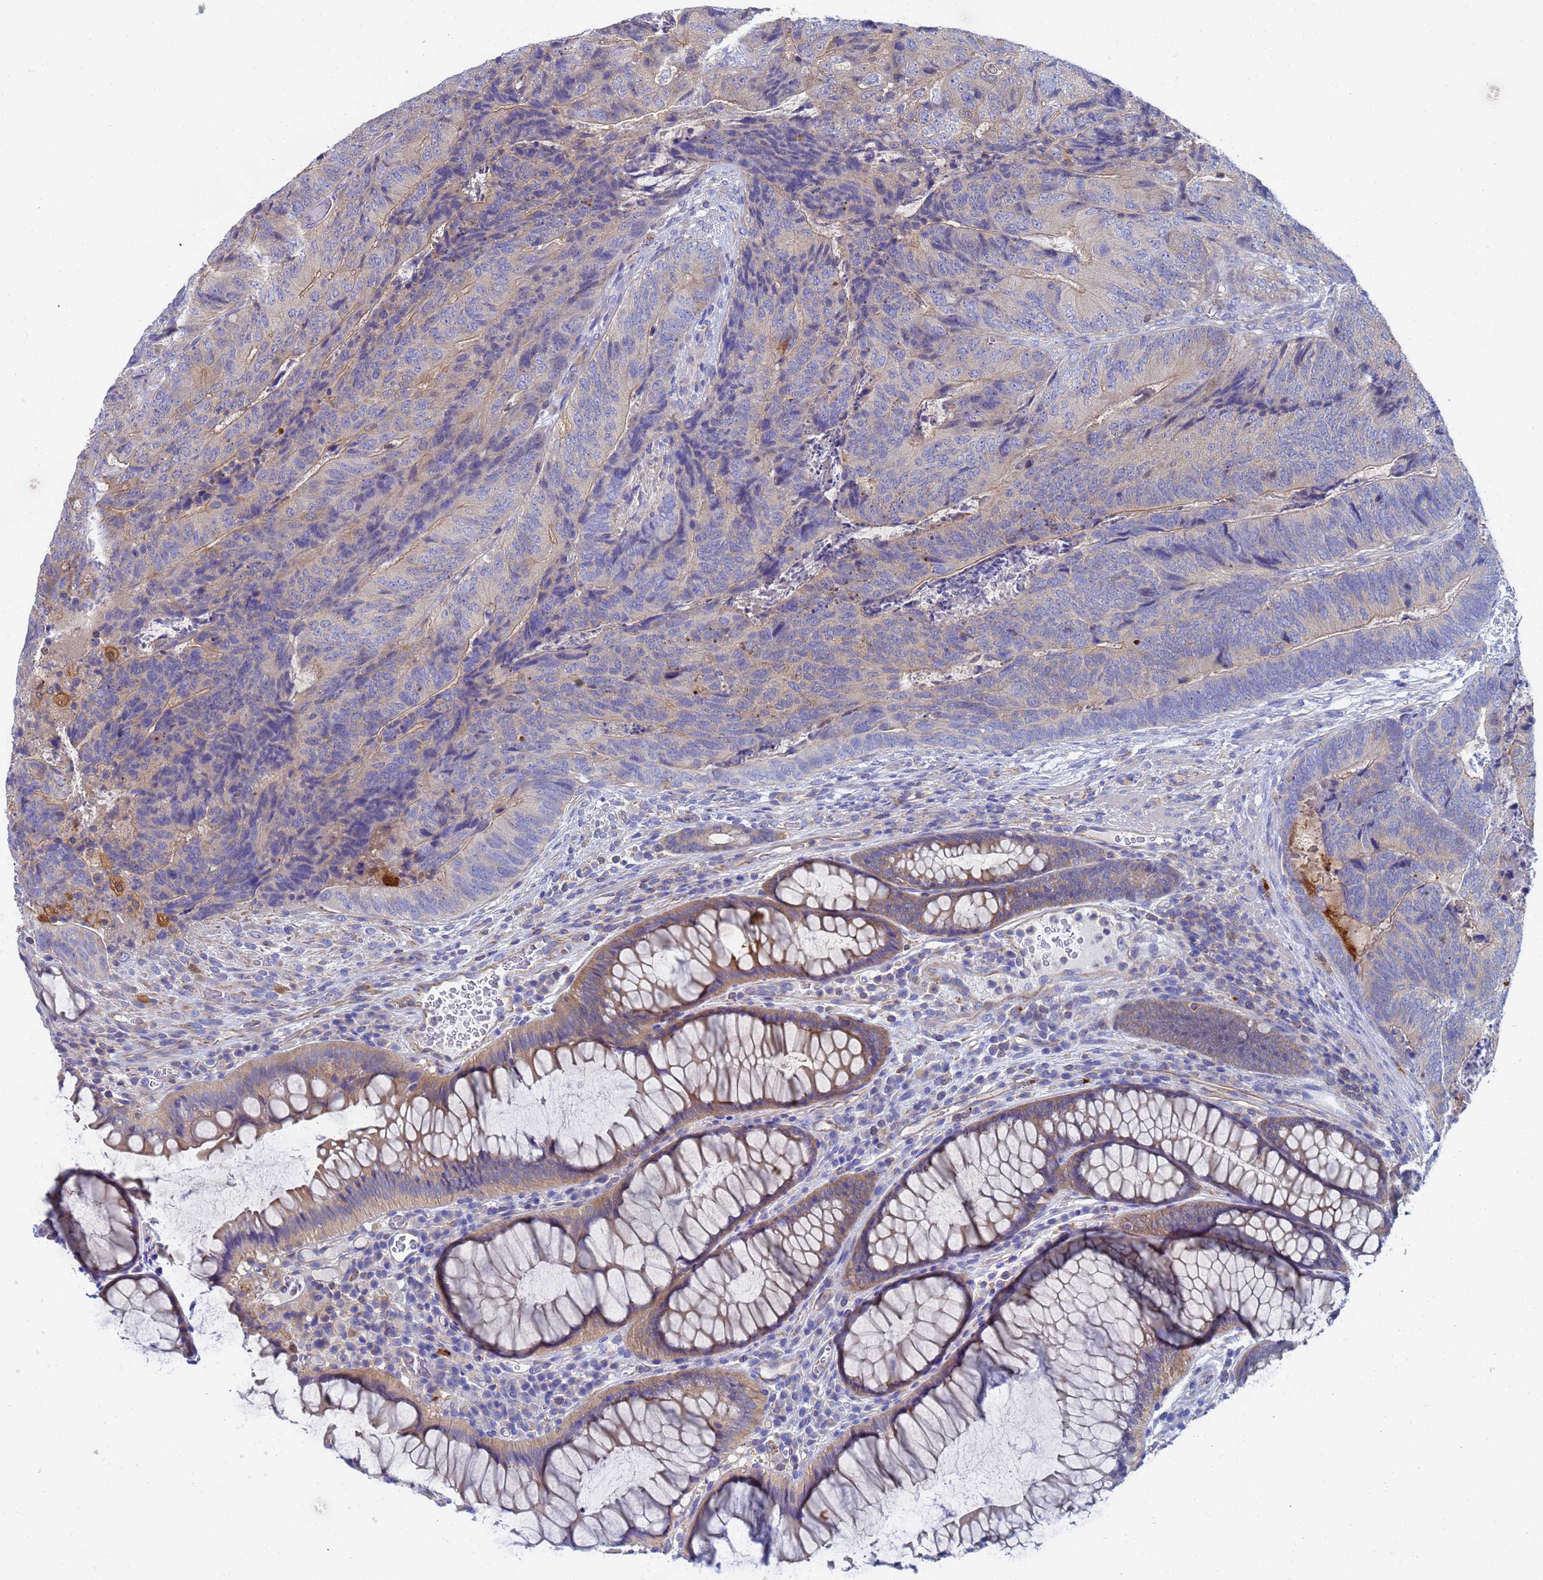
{"staining": {"intensity": "weak", "quantity": "<25%", "location": "cytoplasmic/membranous"}, "tissue": "colorectal cancer", "cell_type": "Tumor cells", "image_type": "cancer", "snomed": [{"axis": "morphology", "description": "Adenocarcinoma, NOS"}, {"axis": "topography", "description": "Colon"}], "caption": "An IHC micrograph of colorectal cancer (adenocarcinoma) is shown. There is no staining in tumor cells of colorectal cancer (adenocarcinoma).", "gene": "GCHFR", "patient": {"sex": "female", "age": 67}}